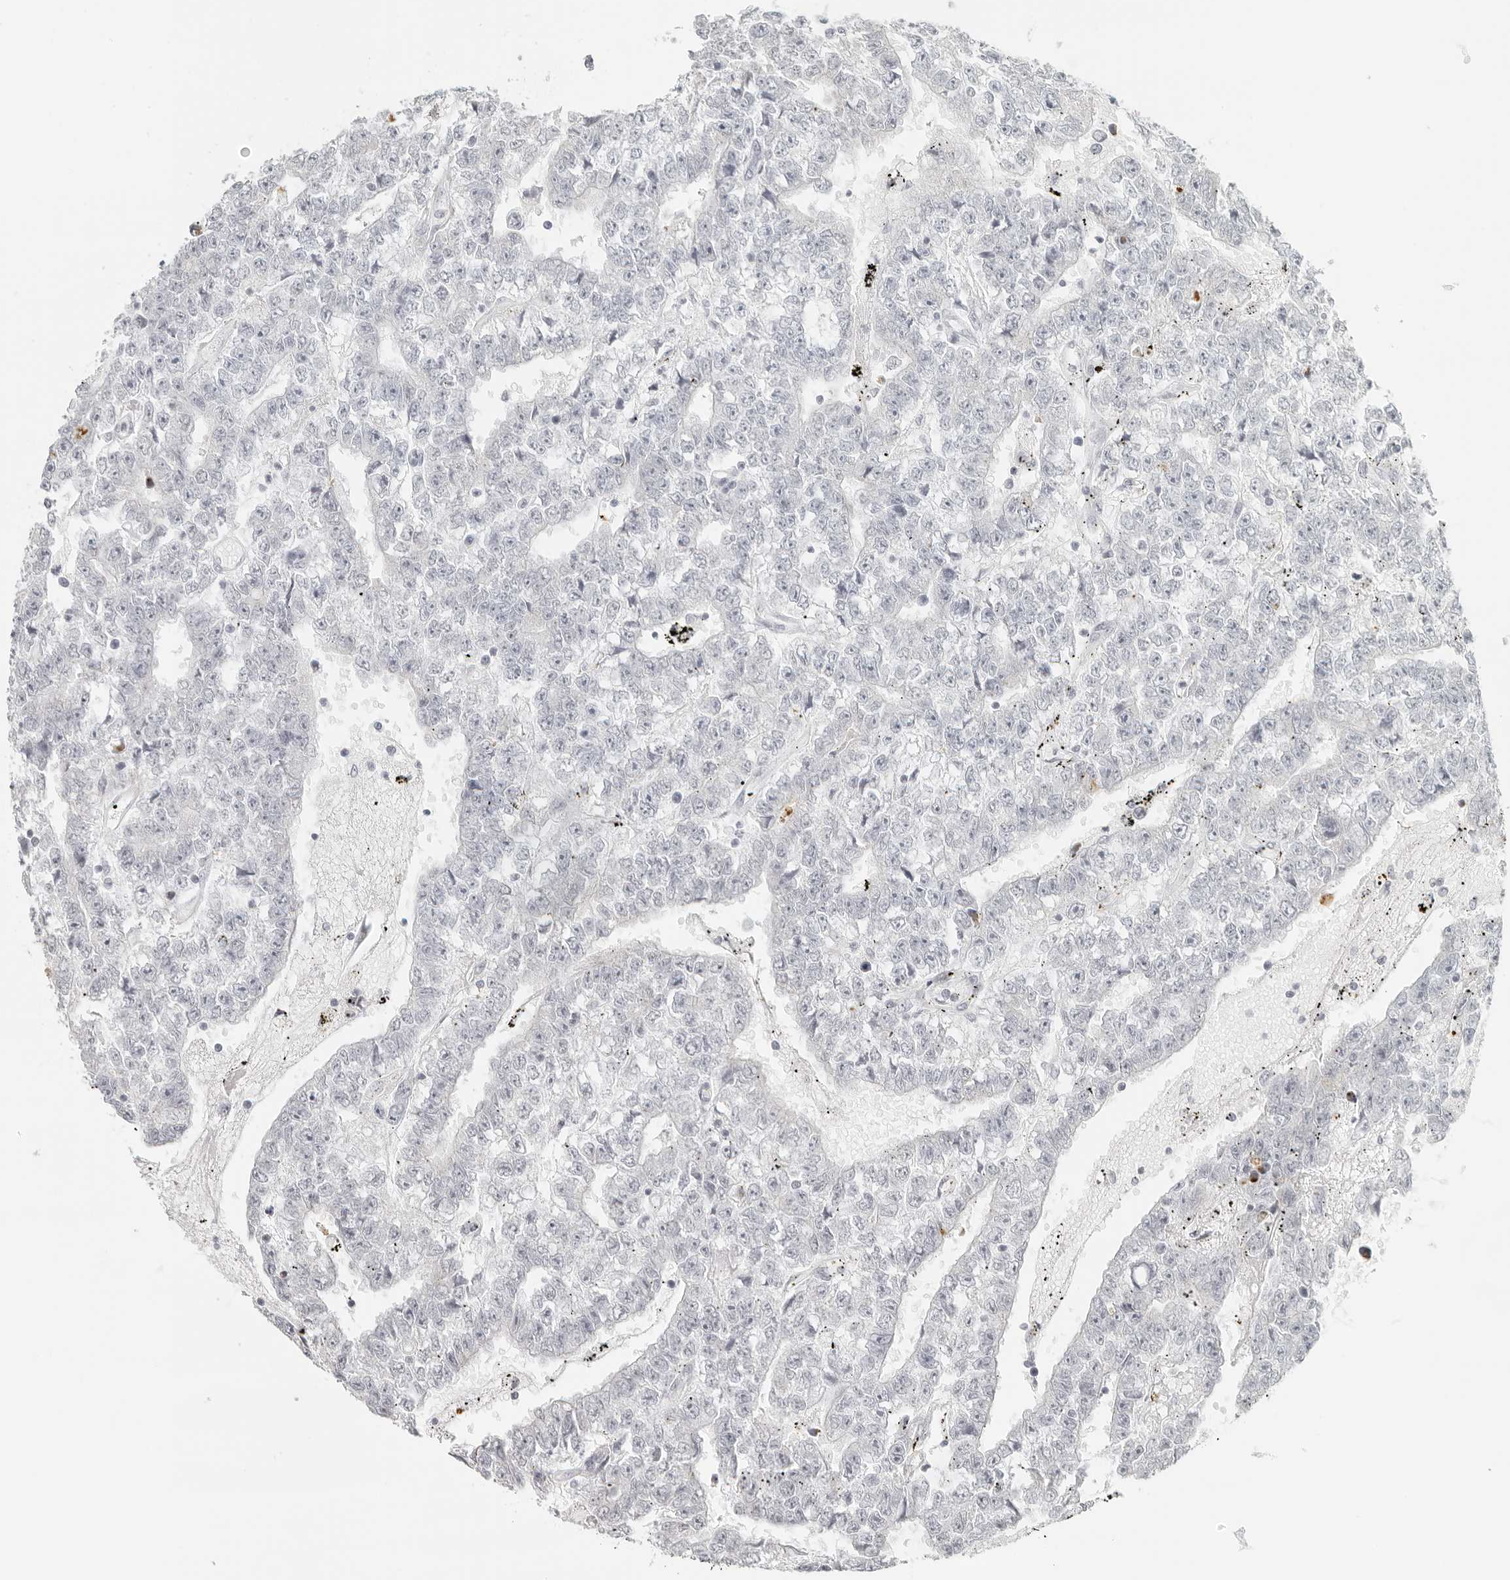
{"staining": {"intensity": "weak", "quantity": "<25%", "location": "cytoplasmic/membranous"}, "tissue": "testis cancer", "cell_type": "Tumor cells", "image_type": "cancer", "snomed": [{"axis": "morphology", "description": "Carcinoma, Embryonal, NOS"}, {"axis": "topography", "description": "Testis"}], "caption": "Immunohistochemistry (IHC) of human embryonal carcinoma (testis) demonstrates no positivity in tumor cells.", "gene": "RPS6KC1", "patient": {"sex": "male", "age": 25}}